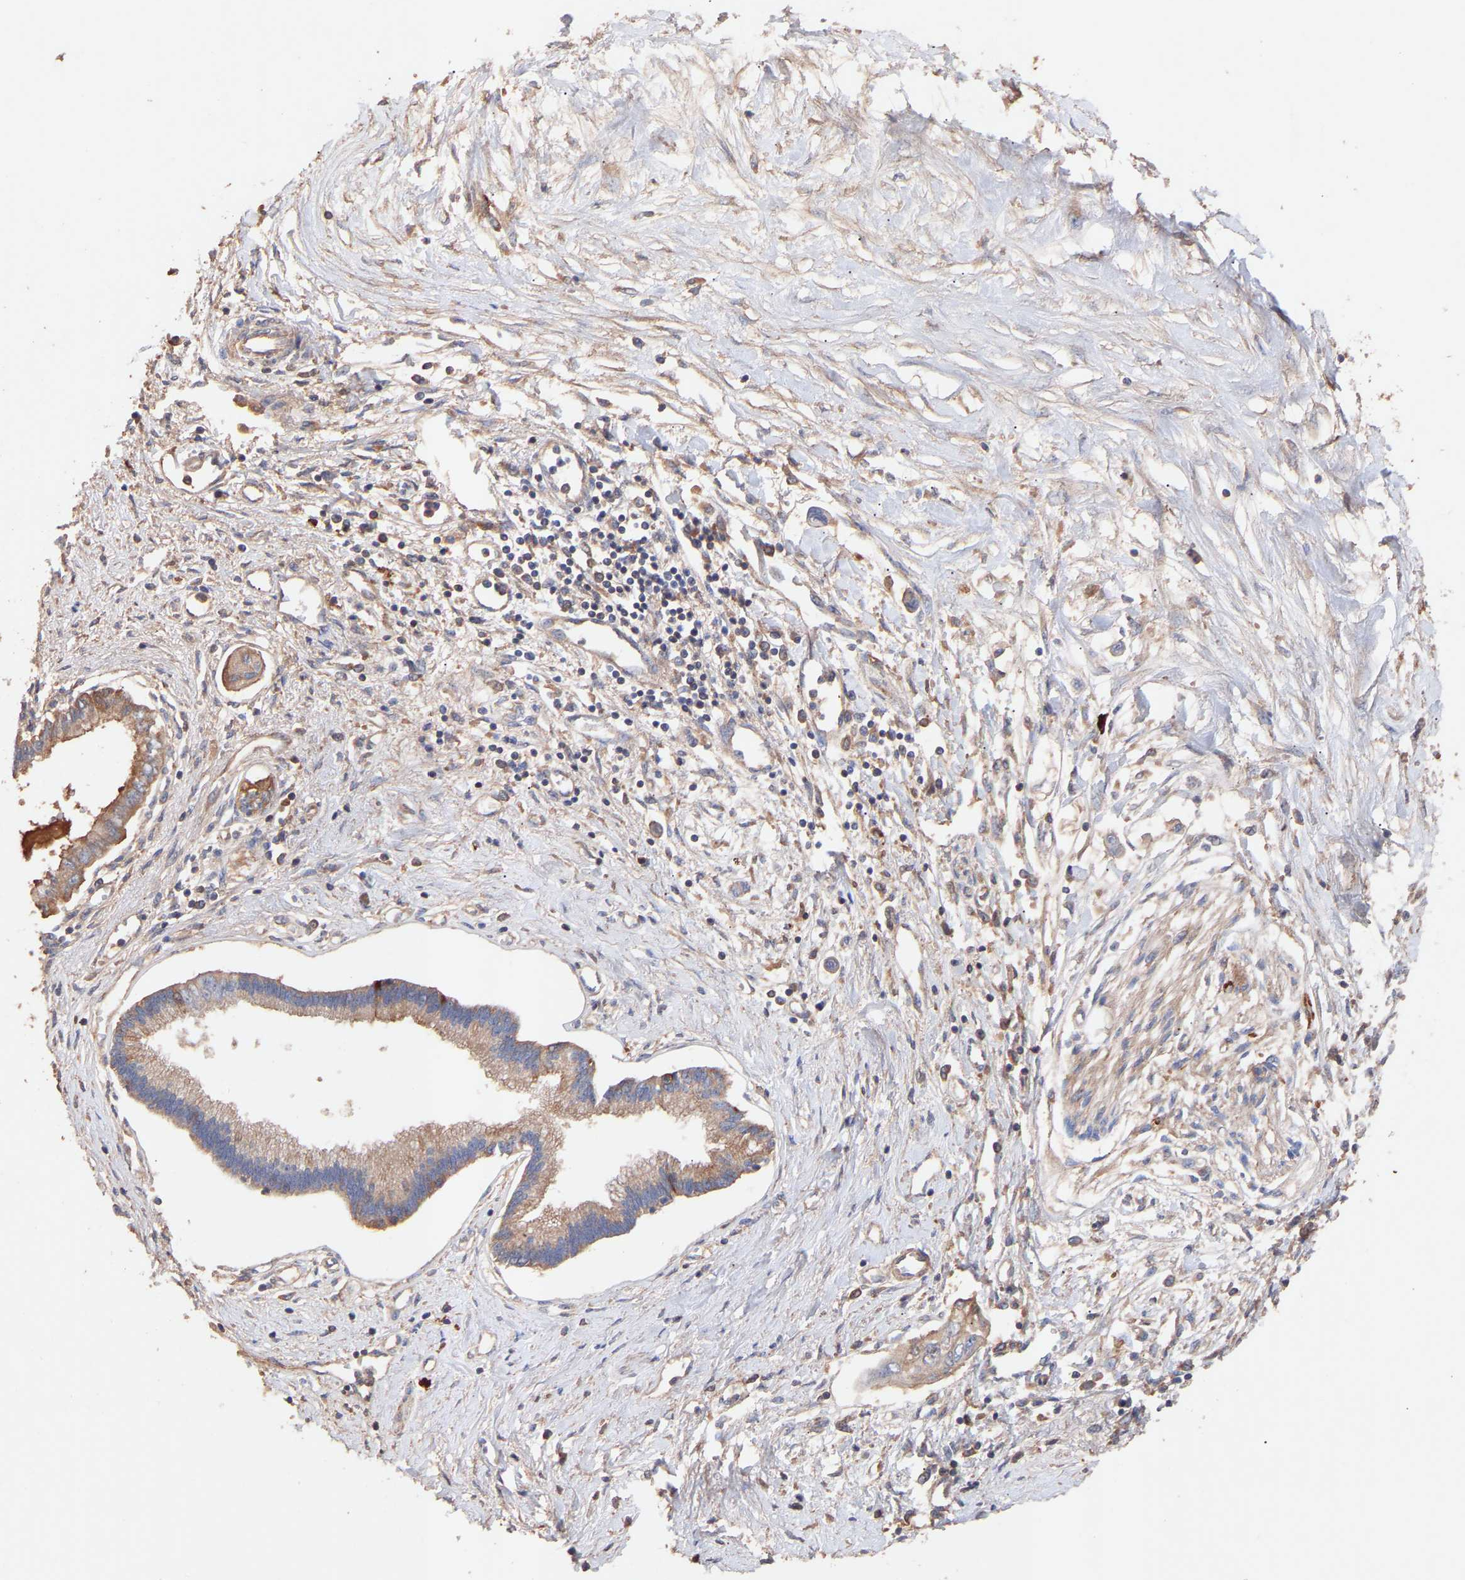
{"staining": {"intensity": "weak", "quantity": ">75%", "location": "cytoplasmic/membranous"}, "tissue": "pancreatic cancer", "cell_type": "Tumor cells", "image_type": "cancer", "snomed": [{"axis": "morphology", "description": "Adenocarcinoma, NOS"}, {"axis": "topography", "description": "Pancreas"}], "caption": "Brown immunohistochemical staining in human pancreatic adenocarcinoma displays weak cytoplasmic/membranous staining in about >75% of tumor cells. (IHC, brightfield microscopy, high magnification).", "gene": "TMEM268", "patient": {"sex": "female", "age": 77}}